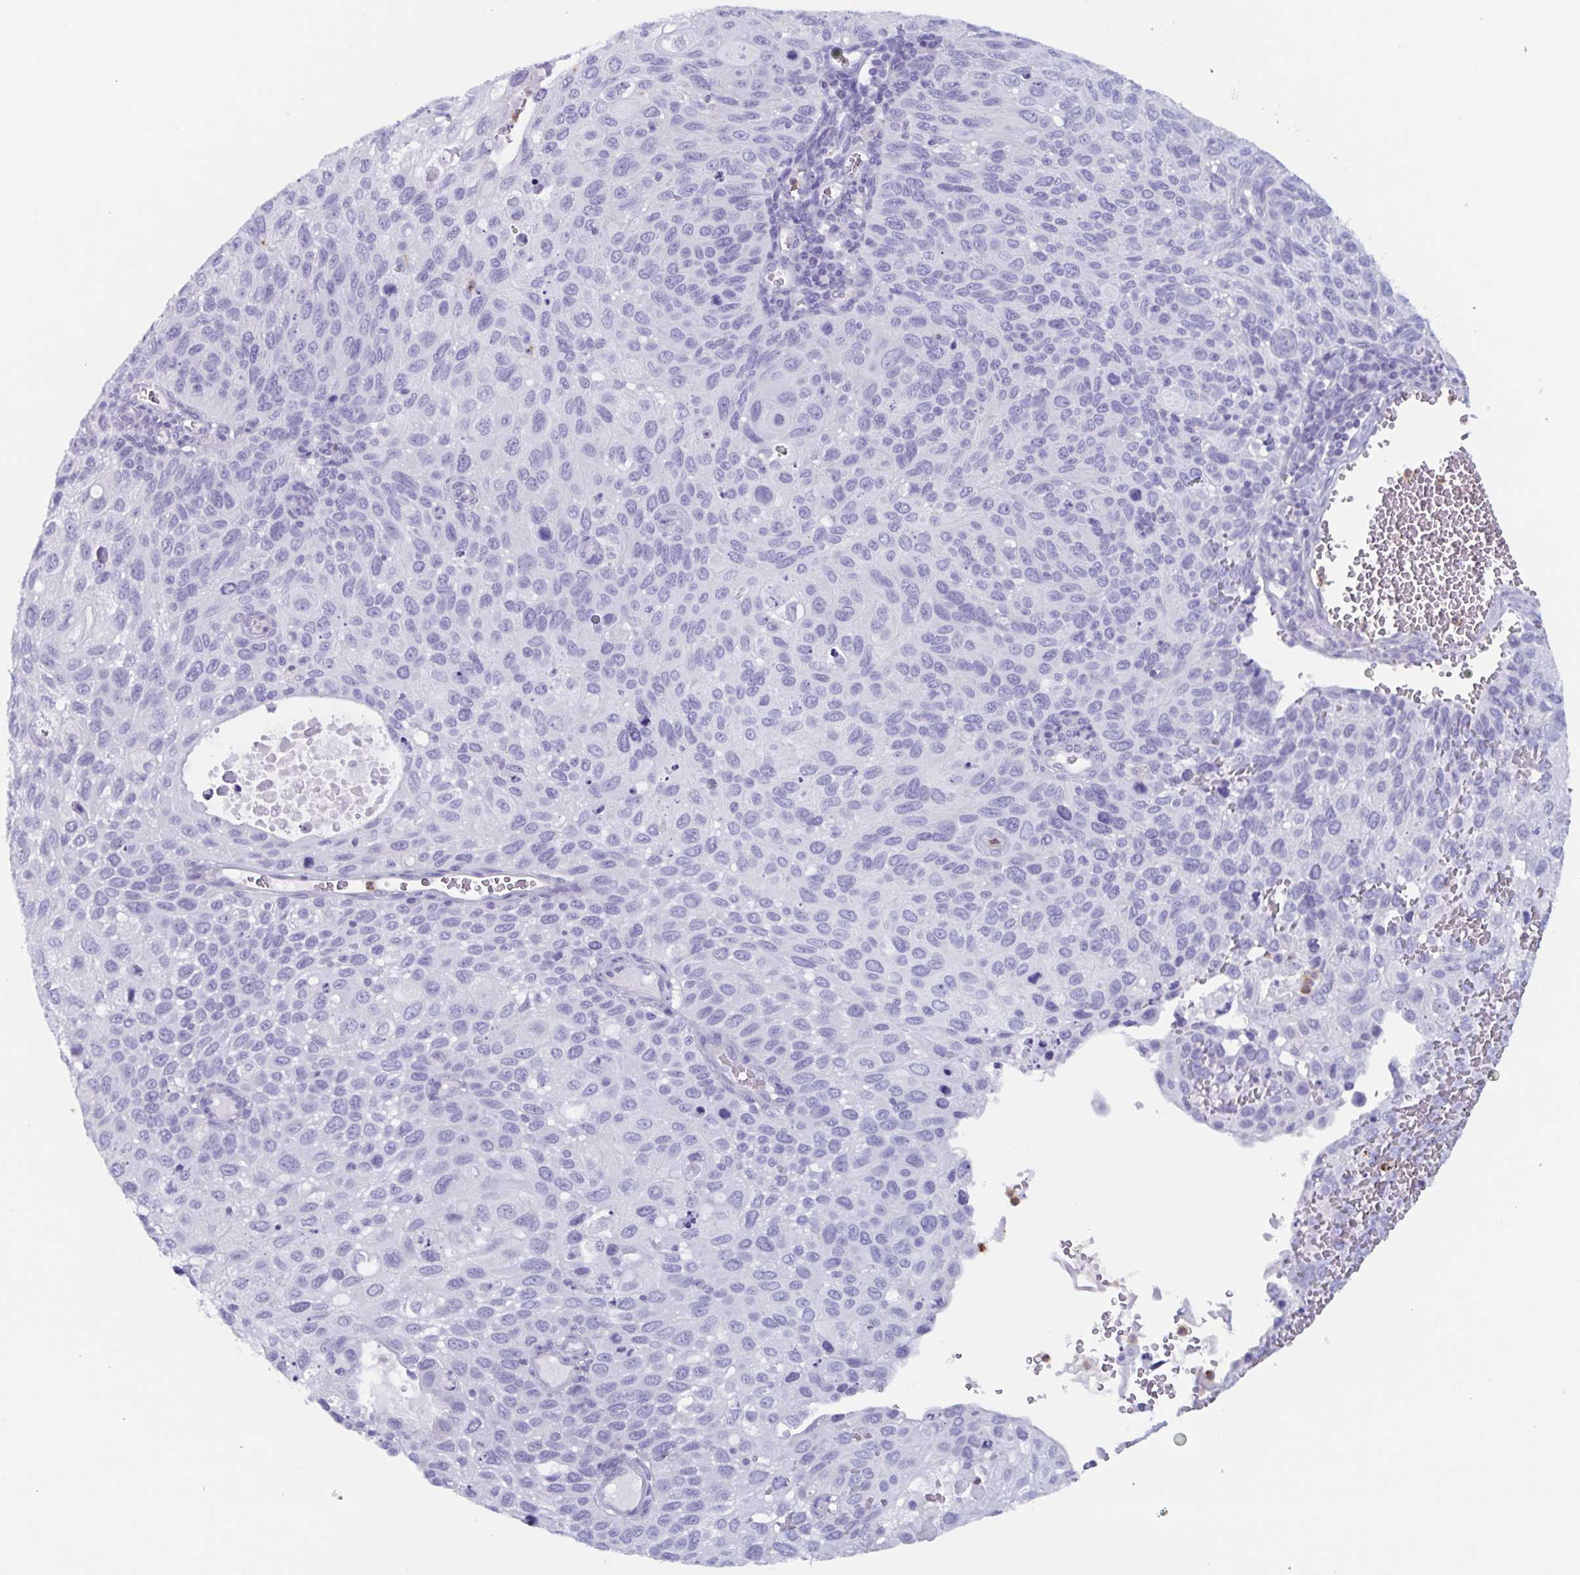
{"staining": {"intensity": "negative", "quantity": "none", "location": "none"}, "tissue": "cervical cancer", "cell_type": "Tumor cells", "image_type": "cancer", "snomed": [{"axis": "morphology", "description": "Squamous cell carcinoma, NOS"}, {"axis": "topography", "description": "Cervix"}], "caption": "A micrograph of human cervical cancer (squamous cell carcinoma) is negative for staining in tumor cells.", "gene": "BPI", "patient": {"sex": "female", "age": 70}}